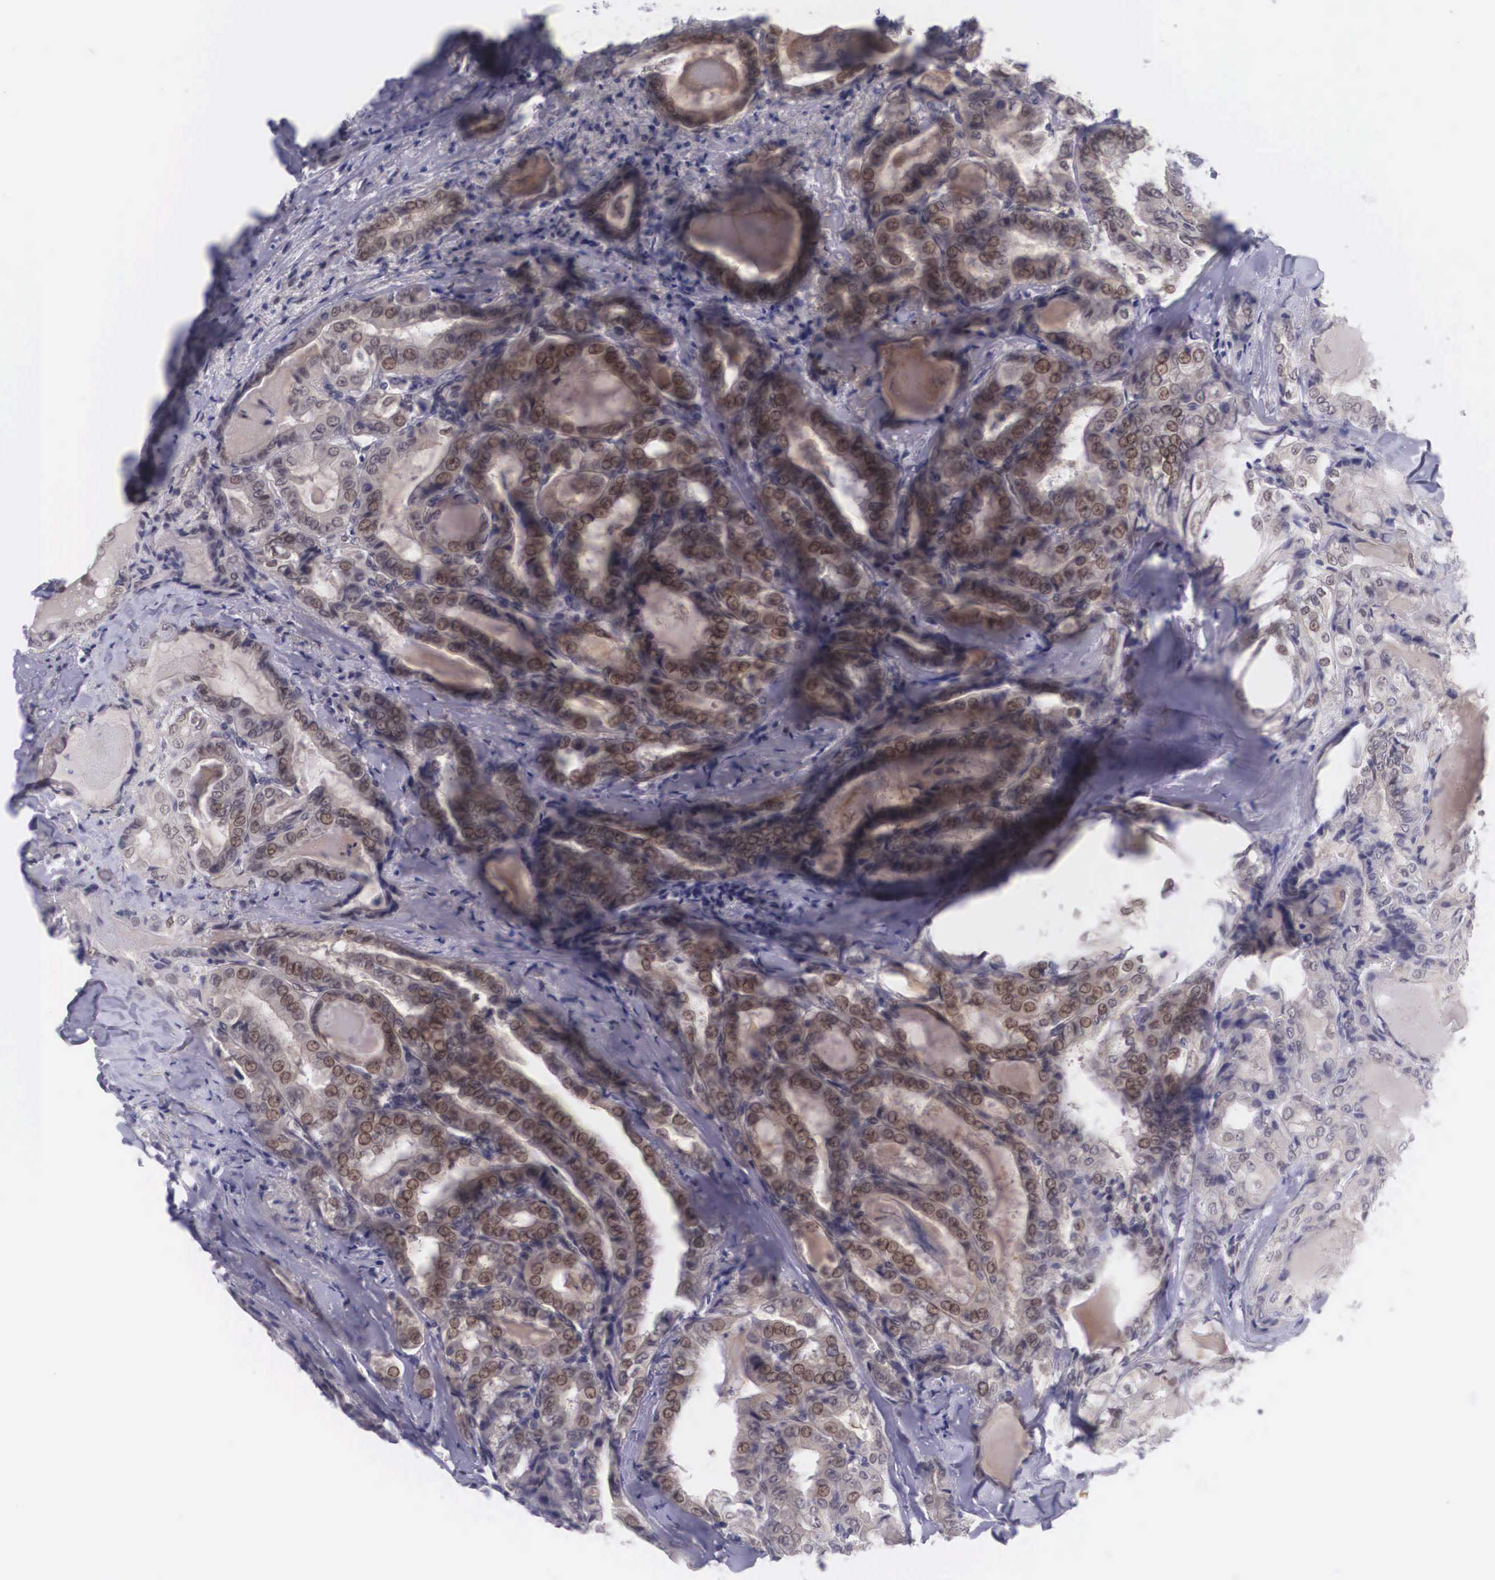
{"staining": {"intensity": "moderate", "quantity": ">75%", "location": "cytoplasmic/membranous,nuclear"}, "tissue": "thyroid cancer", "cell_type": "Tumor cells", "image_type": "cancer", "snomed": [{"axis": "morphology", "description": "Papillary adenocarcinoma, NOS"}, {"axis": "topography", "description": "Thyroid gland"}], "caption": "Immunohistochemistry (IHC) of papillary adenocarcinoma (thyroid) reveals medium levels of moderate cytoplasmic/membranous and nuclear staining in about >75% of tumor cells.", "gene": "NINL", "patient": {"sex": "female", "age": 71}}